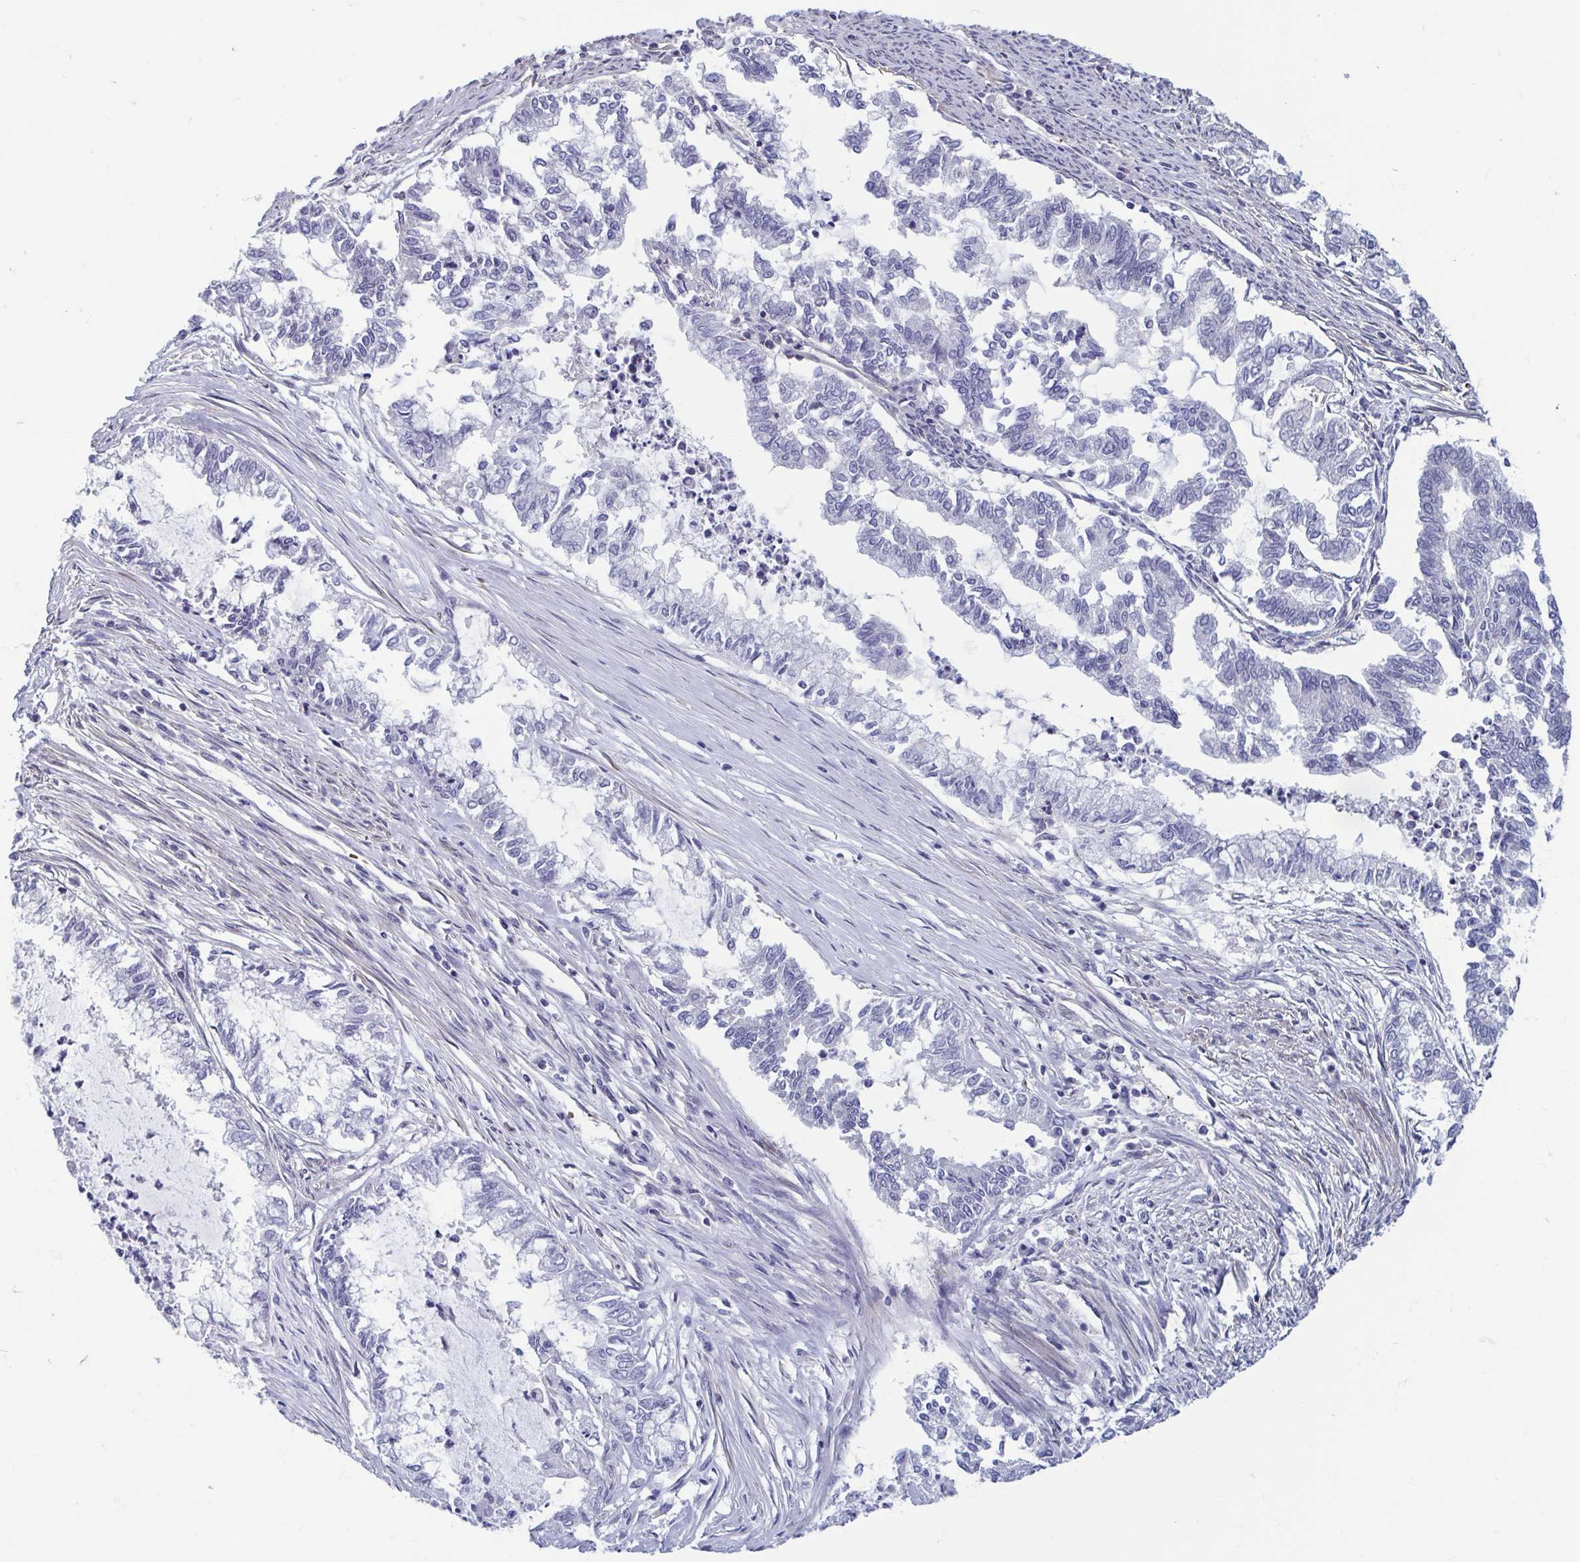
{"staining": {"intensity": "negative", "quantity": "none", "location": "none"}, "tissue": "endometrial cancer", "cell_type": "Tumor cells", "image_type": "cancer", "snomed": [{"axis": "morphology", "description": "Adenocarcinoma, NOS"}, {"axis": "topography", "description": "Endometrium"}], "caption": "Endometrial cancer (adenocarcinoma) was stained to show a protein in brown. There is no significant positivity in tumor cells.", "gene": "LRRC38", "patient": {"sex": "female", "age": 79}}